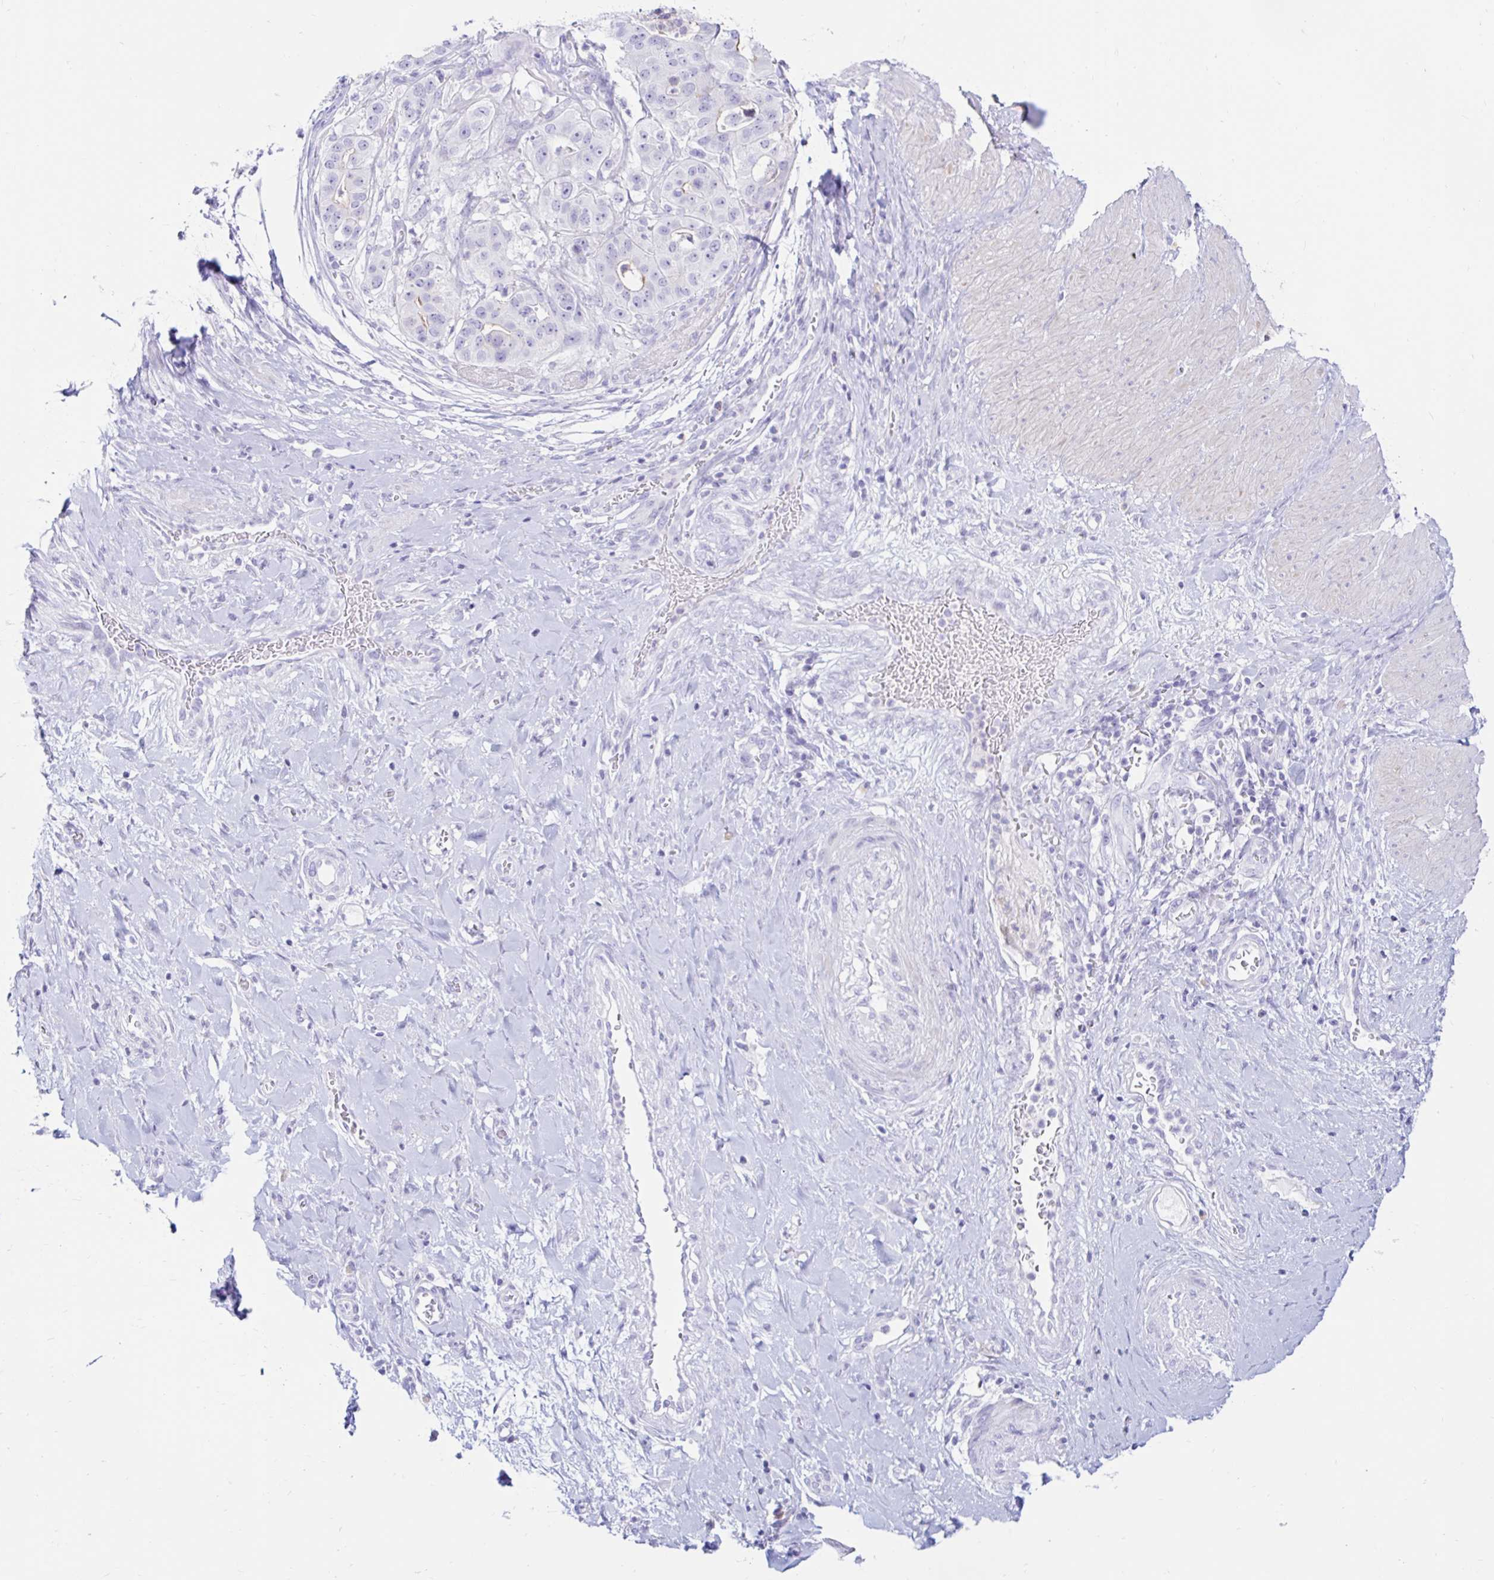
{"staining": {"intensity": "negative", "quantity": "none", "location": "none"}, "tissue": "stomach cancer", "cell_type": "Tumor cells", "image_type": "cancer", "snomed": [{"axis": "morphology", "description": "Adenocarcinoma, NOS"}, {"axis": "topography", "description": "Stomach"}], "caption": "A histopathology image of stomach cancer (adenocarcinoma) stained for a protein reveals no brown staining in tumor cells.", "gene": "BEST1", "patient": {"sex": "male", "age": 48}}